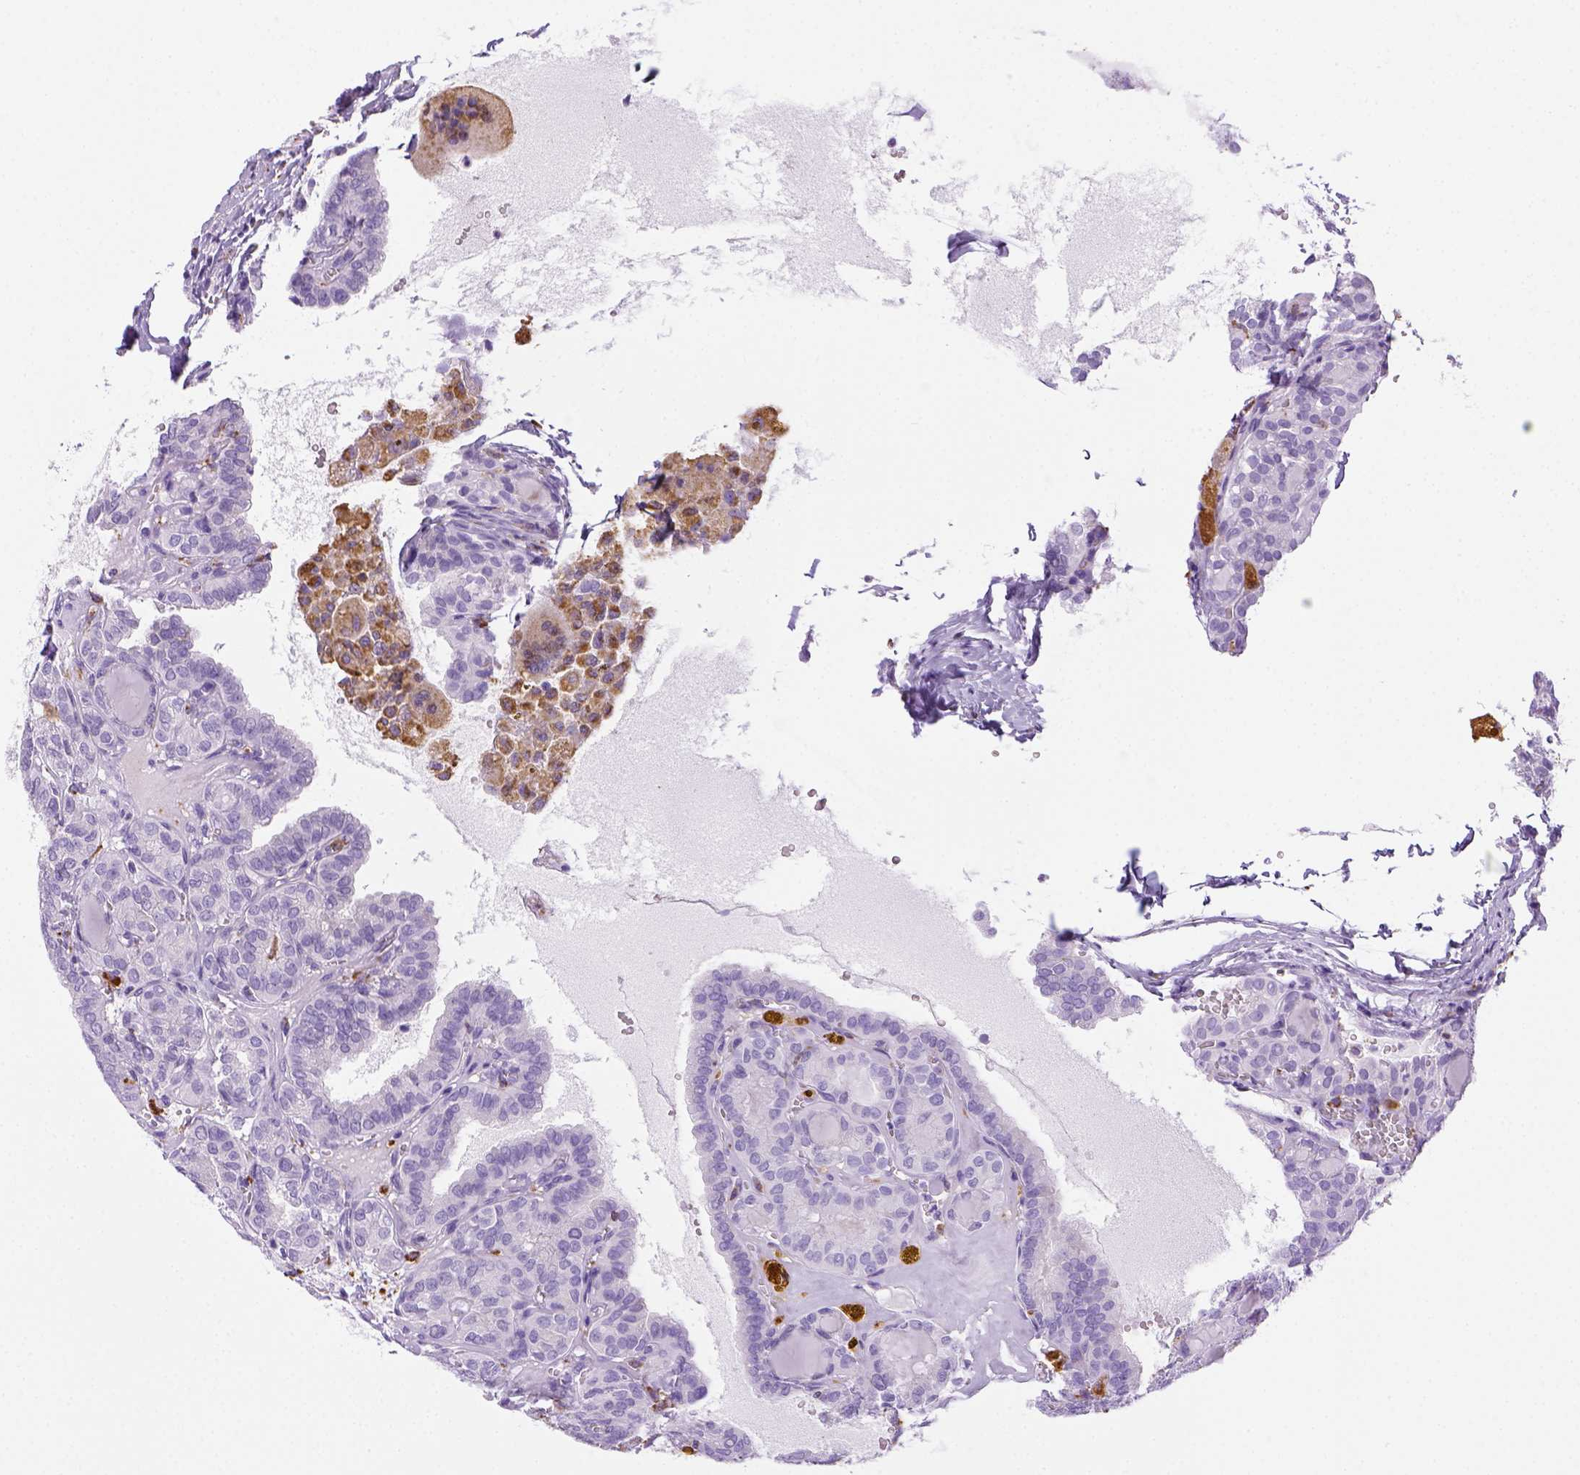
{"staining": {"intensity": "negative", "quantity": "none", "location": "none"}, "tissue": "thyroid cancer", "cell_type": "Tumor cells", "image_type": "cancer", "snomed": [{"axis": "morphology", "description": "Papillary adenocarcinoma, NOS"}, {"axis": "topography", "description": "Thyroid gland"}], "caption": "The immunohistochemistry (IHC) micrograph has no significant positivity in tumor cells of thyroid papillary adenocarcinoma tissue.", "gene": "CD68", "patient": {"sex": "female", "age": 41}}